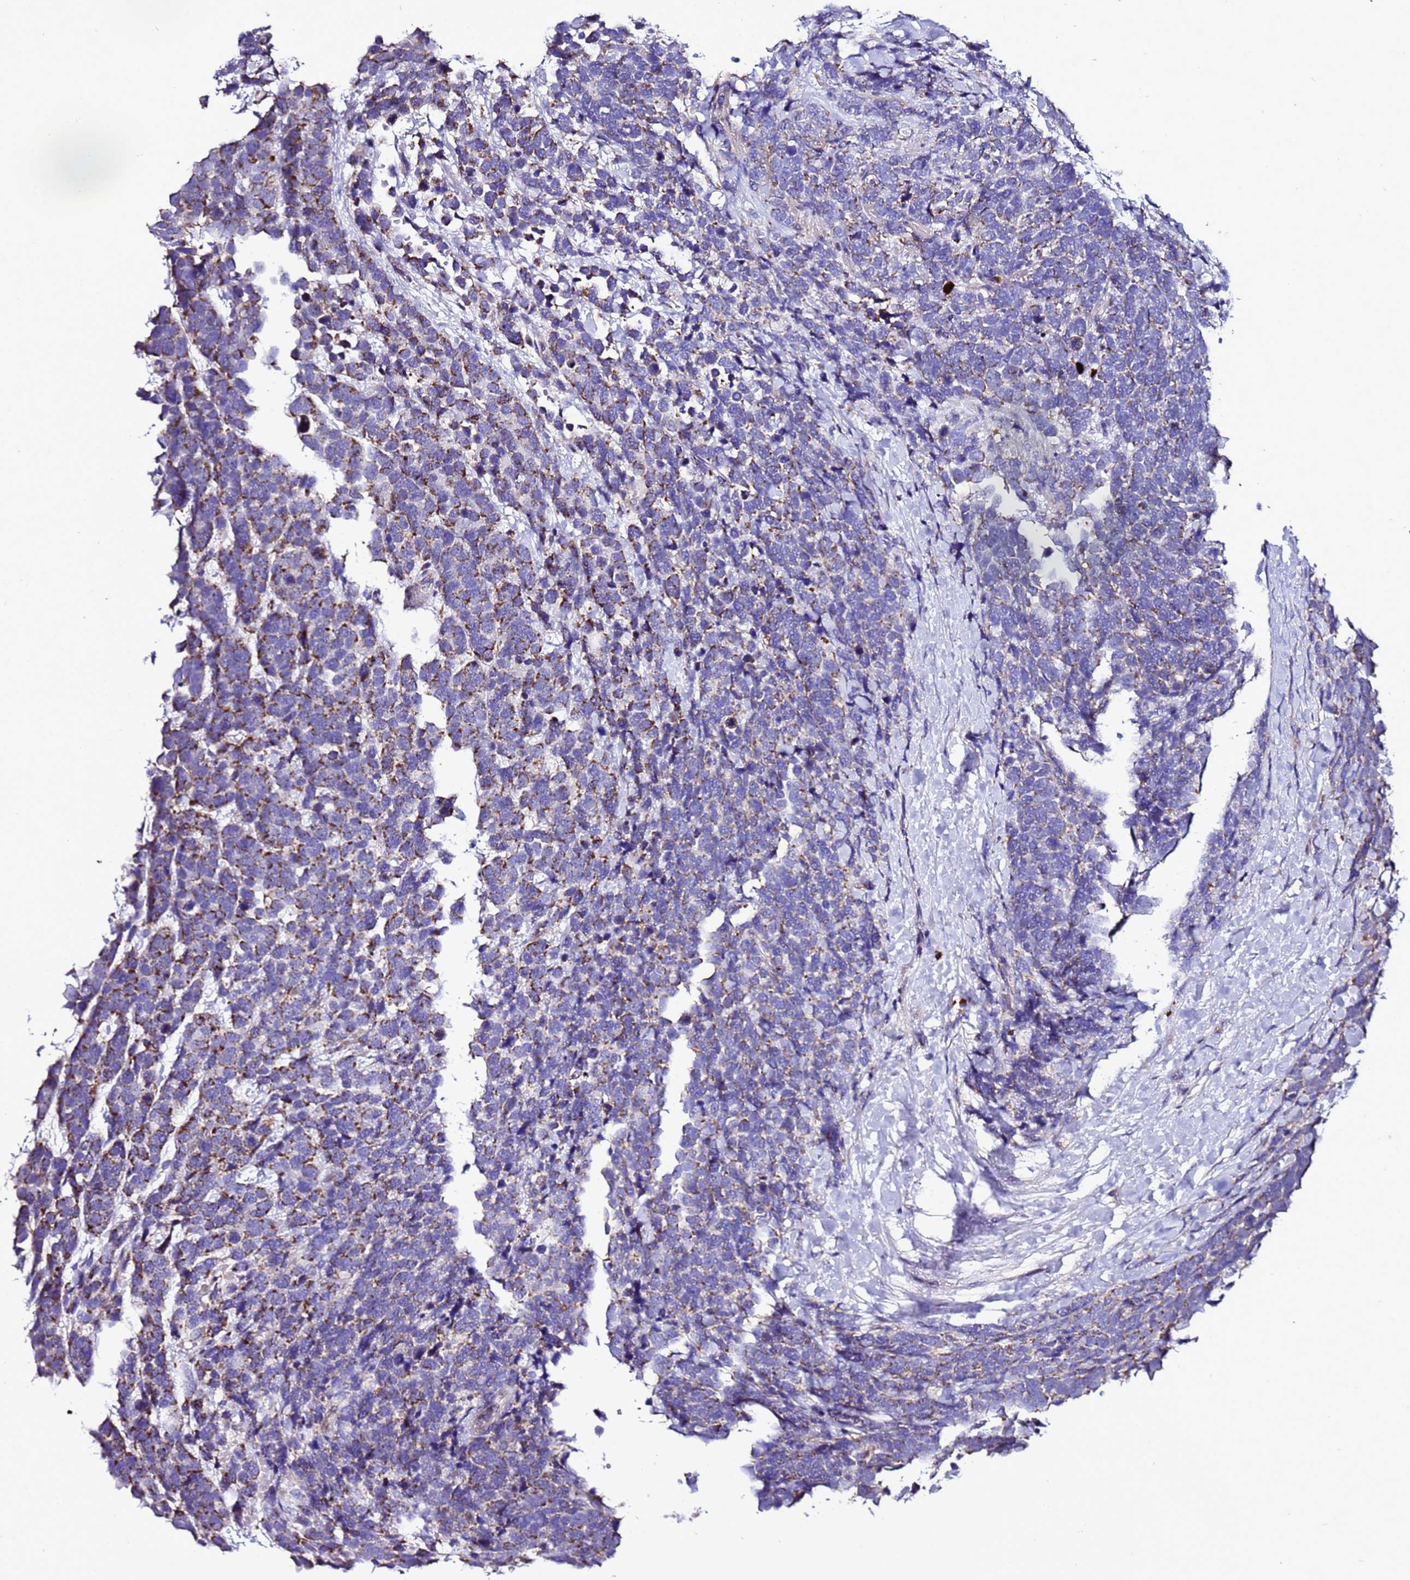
{"staining": {"intensity": "moderate", "quantity": "25%-75%", "location": "cytoplasmic/membranous"}, "tissue": "urothelial cancer", "cell_type": "Tumor cells", "image_type": "cancer", "snomed": [{"axis": "morphology", "description": "Urothelial carcinoma, High grade"}, {"axis": "topography", "description": "Urinary bladder"}], "caption": "Protein analysis of urothelial cancer tissue reveals moderate cytoplasmic/membranous expression in about 25%-75% of tumor cells. (Brightfield microscopy of DAB IHC at high magnification).", "gene": "HIGD2A", "patient": {"sex": "female", "age": 82}}